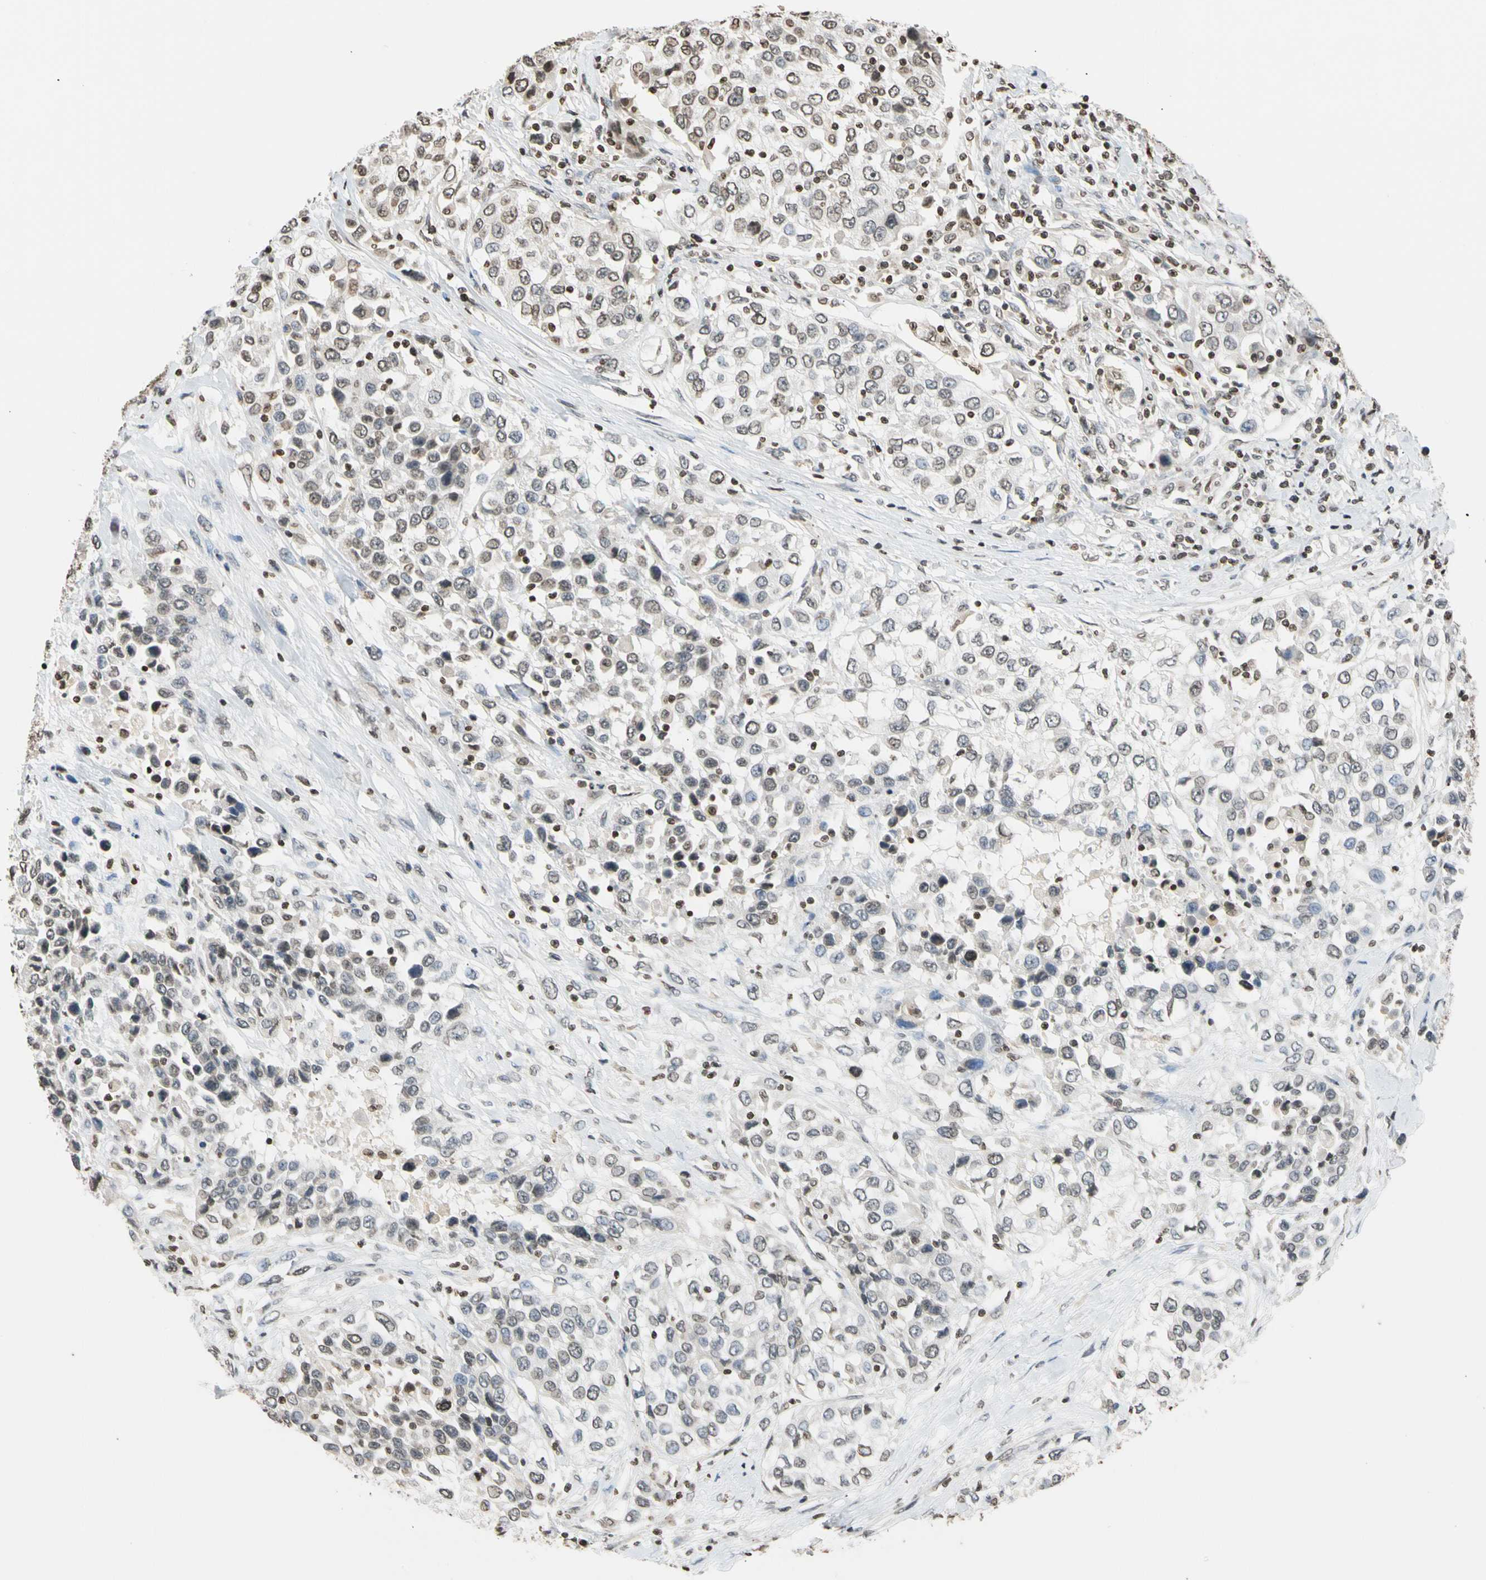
{"staining": {"intensity": "weak", "quantity": "<25%", "location": "cytoplasmic/membranous,nuclear"}, "tissue": "urothelial cancer", "cell_type": "Tumor cells", "image_type": "cancer", "snomed": [{"axis": "morphology", "description": "Urothelial carcinoma, High grade"}, {"axis": "topography", "description": "Urinary bladder"}], "caption": "The image displays no staining of tumor cells in high-grade urothelial carcinoma. Nuclei are stained in blue.", "gene": "GPX4", "patient": {"sex": "female", "age": 80}}